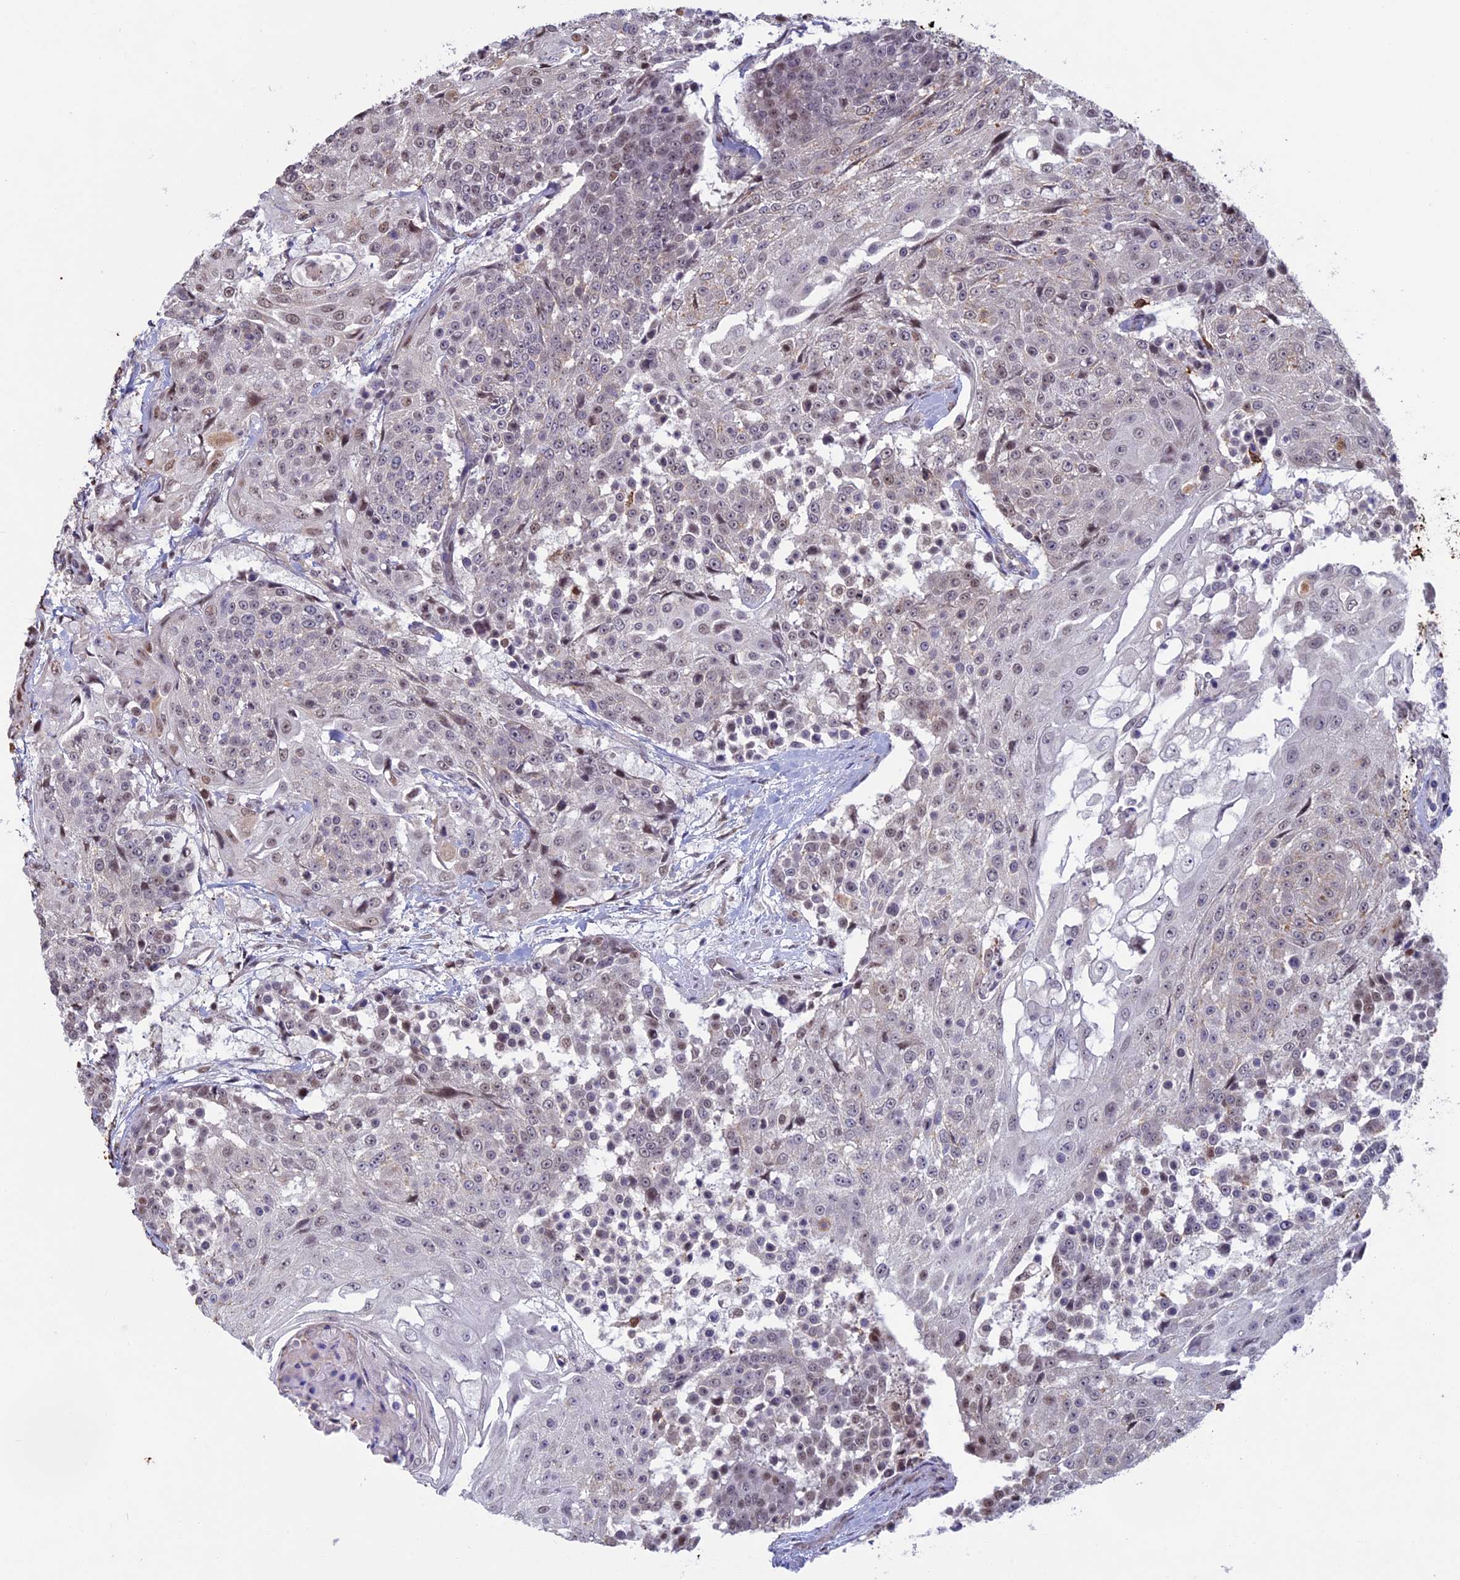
{"staining": {"intensity": "weak", "quantity": "<25%", "location": "nuclear"}, "tissue": "urothelial cancer", "cell_type": "Tumor cells", "image_type": "cancer", "snomed": [{"axis": "morphology", "description": "Urothelial carcinoma, High grade"}, {"axis": "topography", "description": "Urinary bladder"}], "caption": "Tumor cells show no significant positivity in high-grade urothelial carcinoma.", "gene": "SPIRE1", "patient": {"sex": "female", "age": 63}}